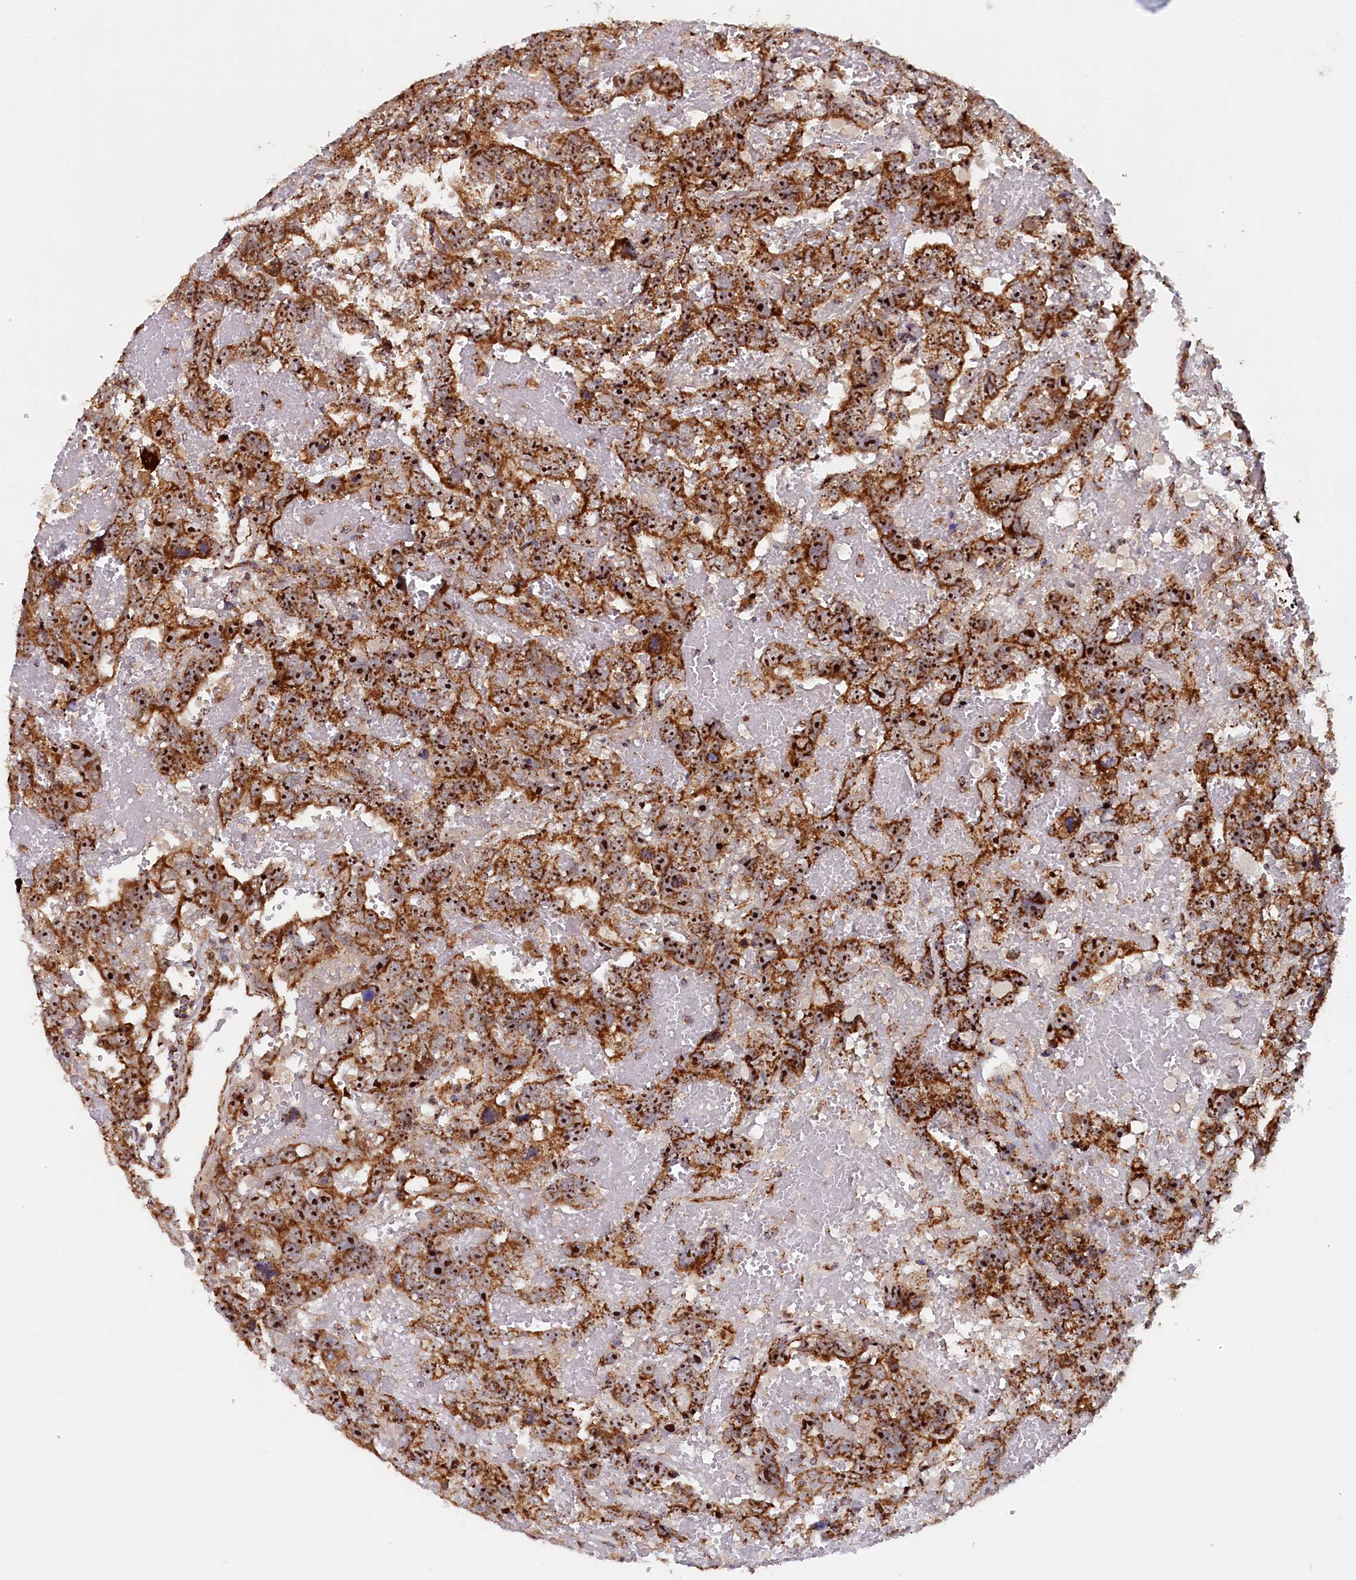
{"staining": {"intensity": "strong", "quantity": ">75%", "location": "cytoplasmic/membranous,nuclear"}, "tissue": "testis cancer", "cell_type": "Tumor cells", "image_type": "cancer", "snomed": [{"axis": "morphology", "description": "Carcinoma, Embryonal, NOS"}, {"axis": "topography", "description": "Testis"}], "caption": "A brown stain shows strong cytoplasmic/membranous and nuclear staining of a protein in embryonal carcinoma (testis) tumor cells.", "gene": "UBE3B", "patient": {"sex": "male", "age": 45}}